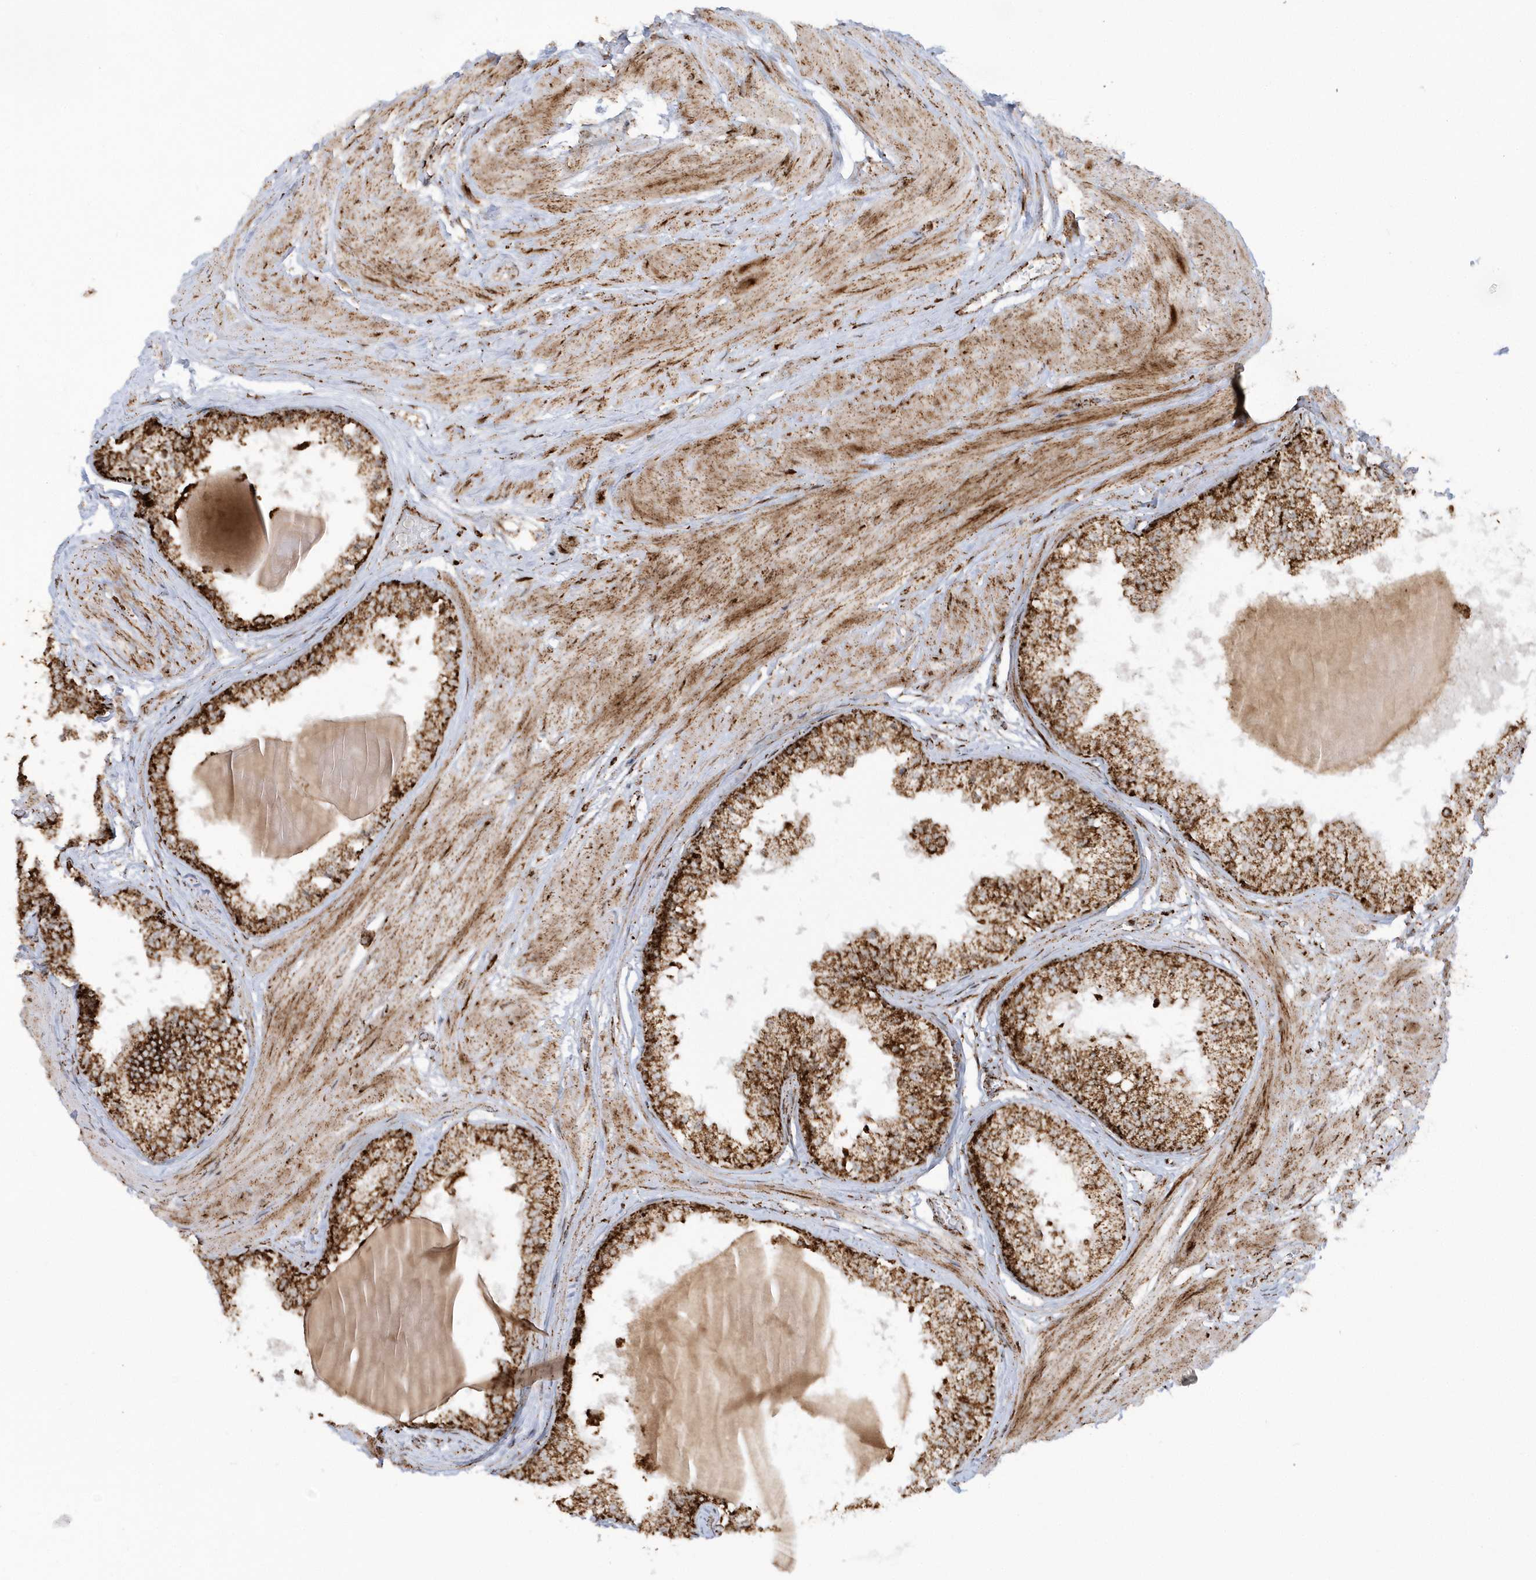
{"staining": {"intensity": "strong", "quantity": ">75%", "location": "cytoplasmic/membranous"}, "tissue": "prostate", "cell_type": "Glandular cells", "image_type": "normal", "snomed": [{"axis": "morphology", "description": "Normal tissue, NOS"}, {"axis": "topography", "description": "Prostate"}], "caption": "This image displays immunohistochemistry staining of unremarkable prostate, with high strong cytoplasmic/membranous staining in about >75% of glandular cells.", "gene": "CRY2", "patient": {"sex": "male", "age": 48}}